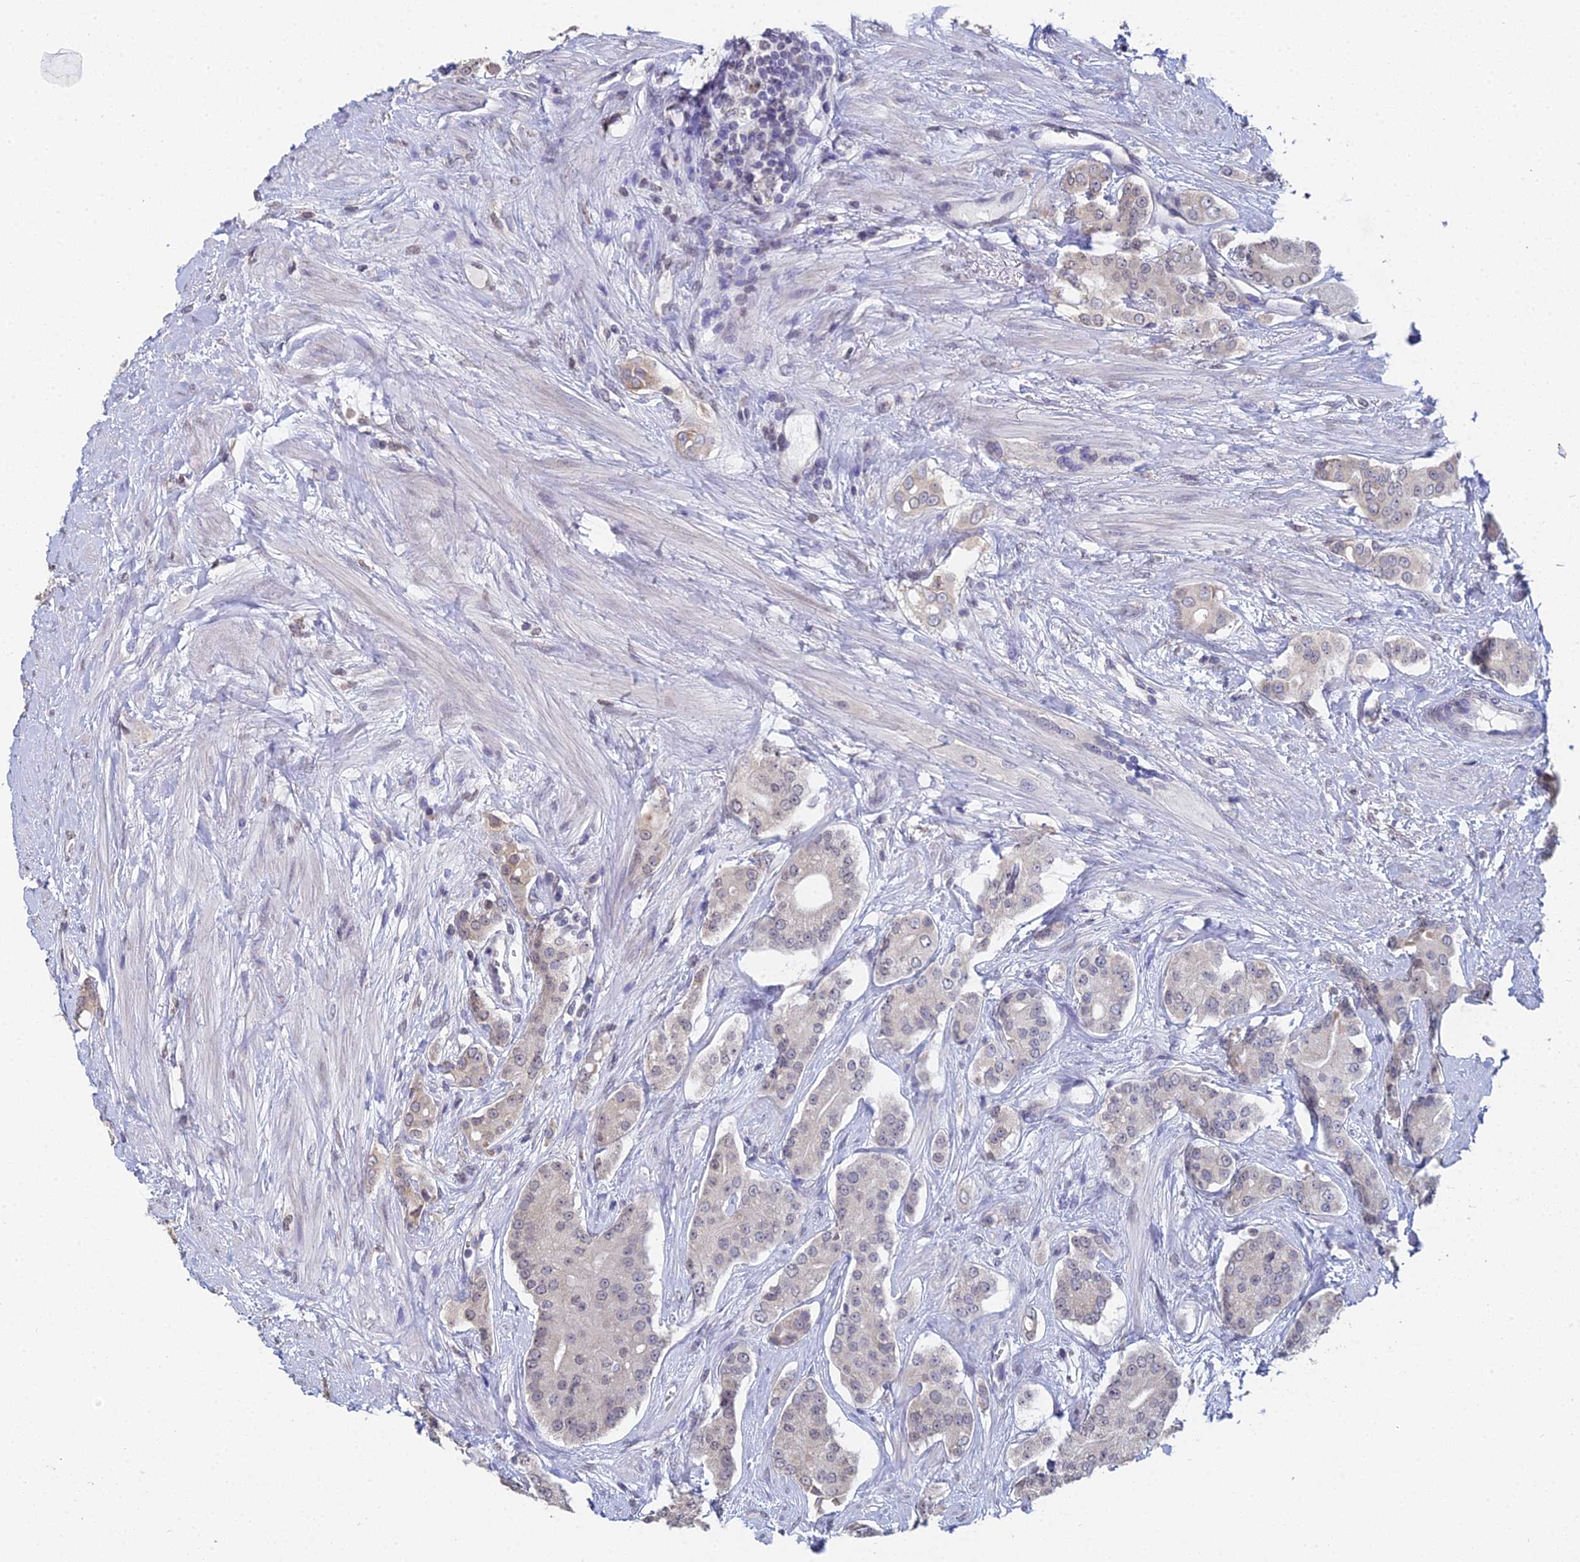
{"staining": {"intensity": "negative", "quantity": "none", "location": "none"}, "tissue": "prostate cancer", "cell_type": "Tumor cells", "image_type": "cancer", "snomed": [{"axis": "morphology", "description": "Adenocarcinoma, High grade"}, {"axis": "topography", "description": "Prostate"}], "caption": "DAB (3,3'-diaminobenzidine) immunohistochemical staining of human prostate cancer reveals no significant staining in tumor cells. (Stains: DAB immunohistochemistry (IHC) with hematoxylin counter stain, Microscopy: brightfield microscopy at high magnification).", "gene": "PRR22", "patient": {"sex": "male", "age": 71}}